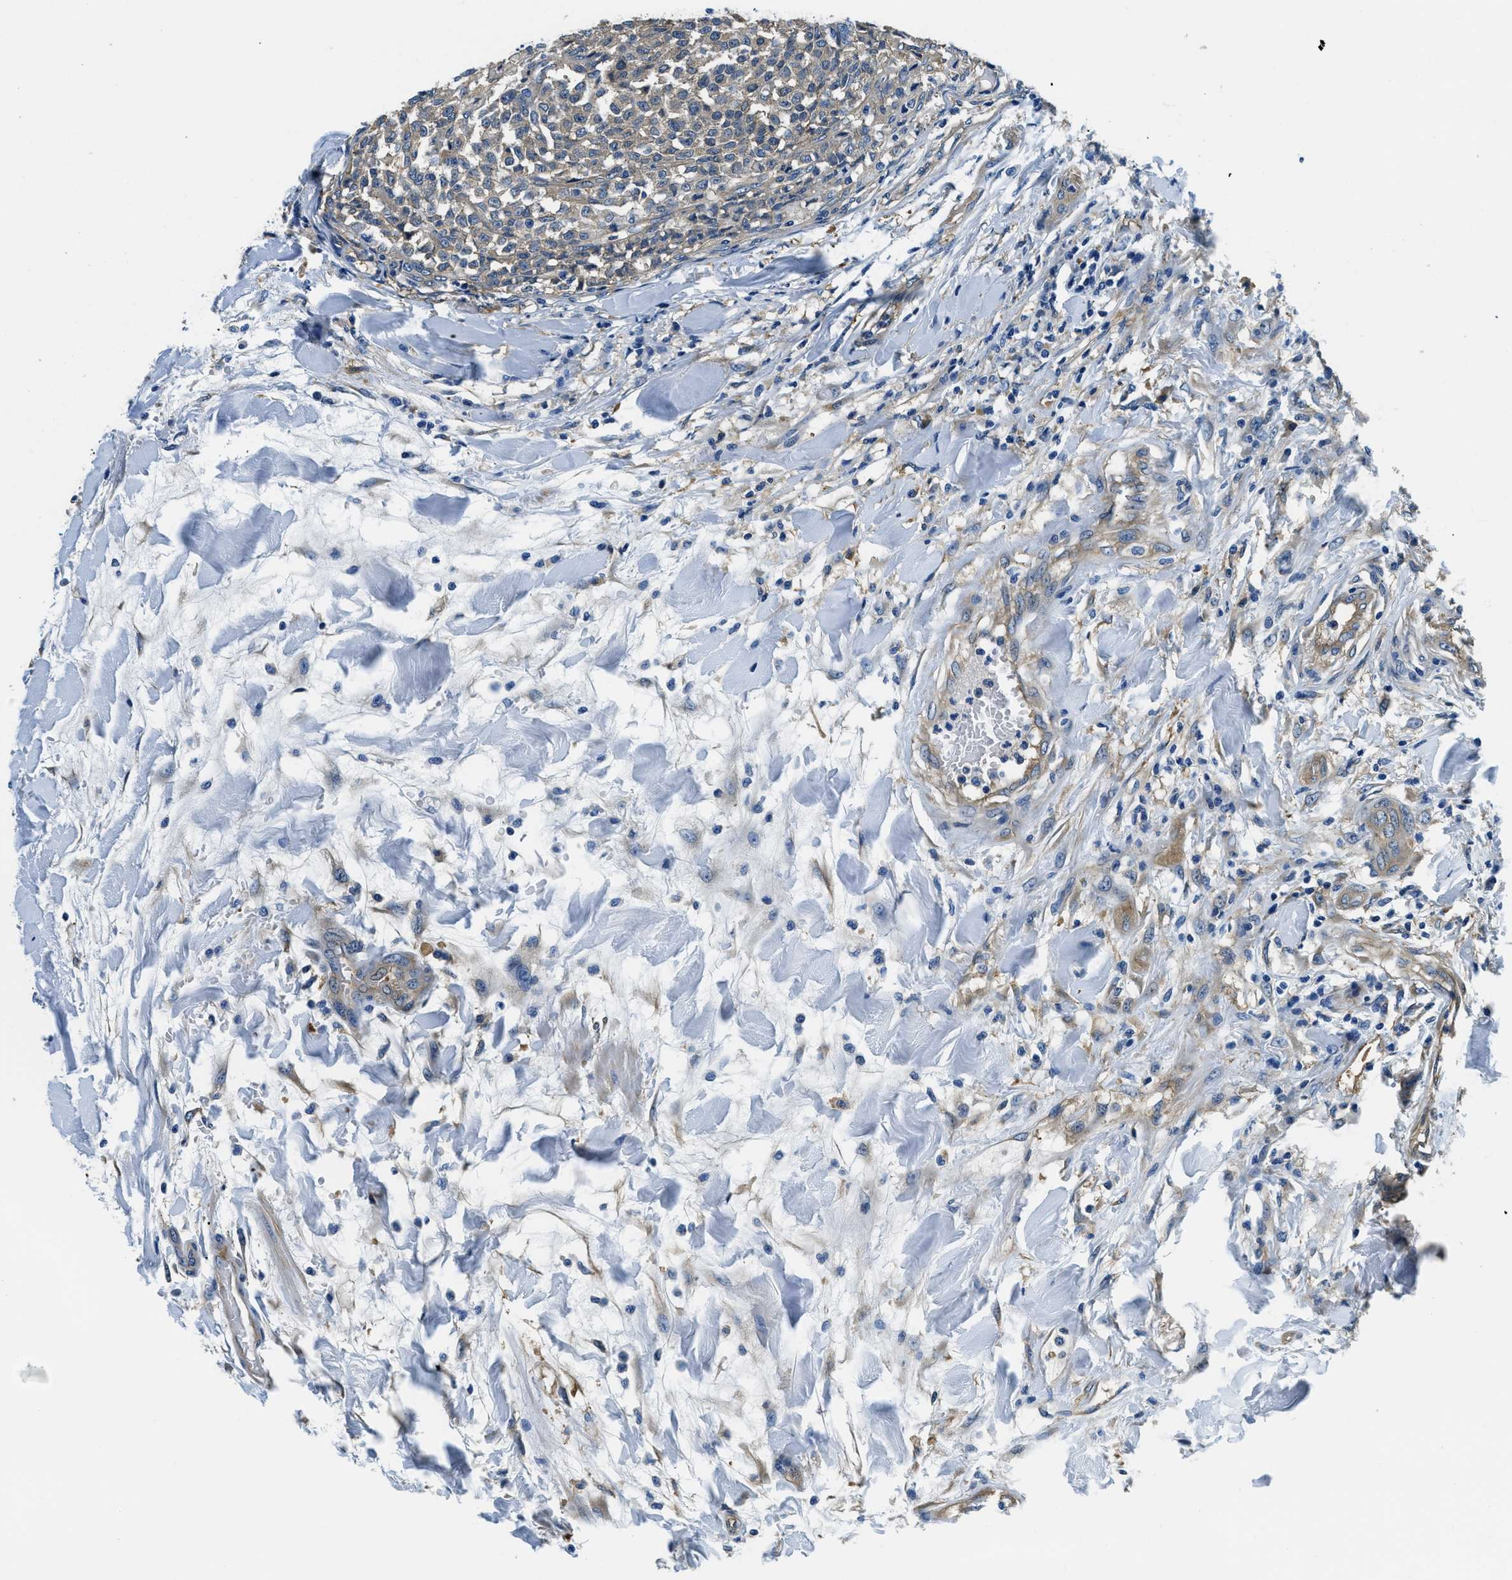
{"staining": {"intensity": "weak", "quantity": ">75%", "location": "cytoplasmic/membranous"}, "tissue": "testis cancer", "cell_type": "Tumor cells", "image_type": "cancer", "snomed": [{"axis": "morphology", "description": "Seminoma, NOS"}, {"axis": "topography", "description": "Testis"}], "caption": "Immunohistochemical staining of testis cancer shows low levels of weak cytoplasmic/membranous staining in about >75% of tumor cells.", "gene": "TWF1", "patient": {"sex": "male", "age": 59}}